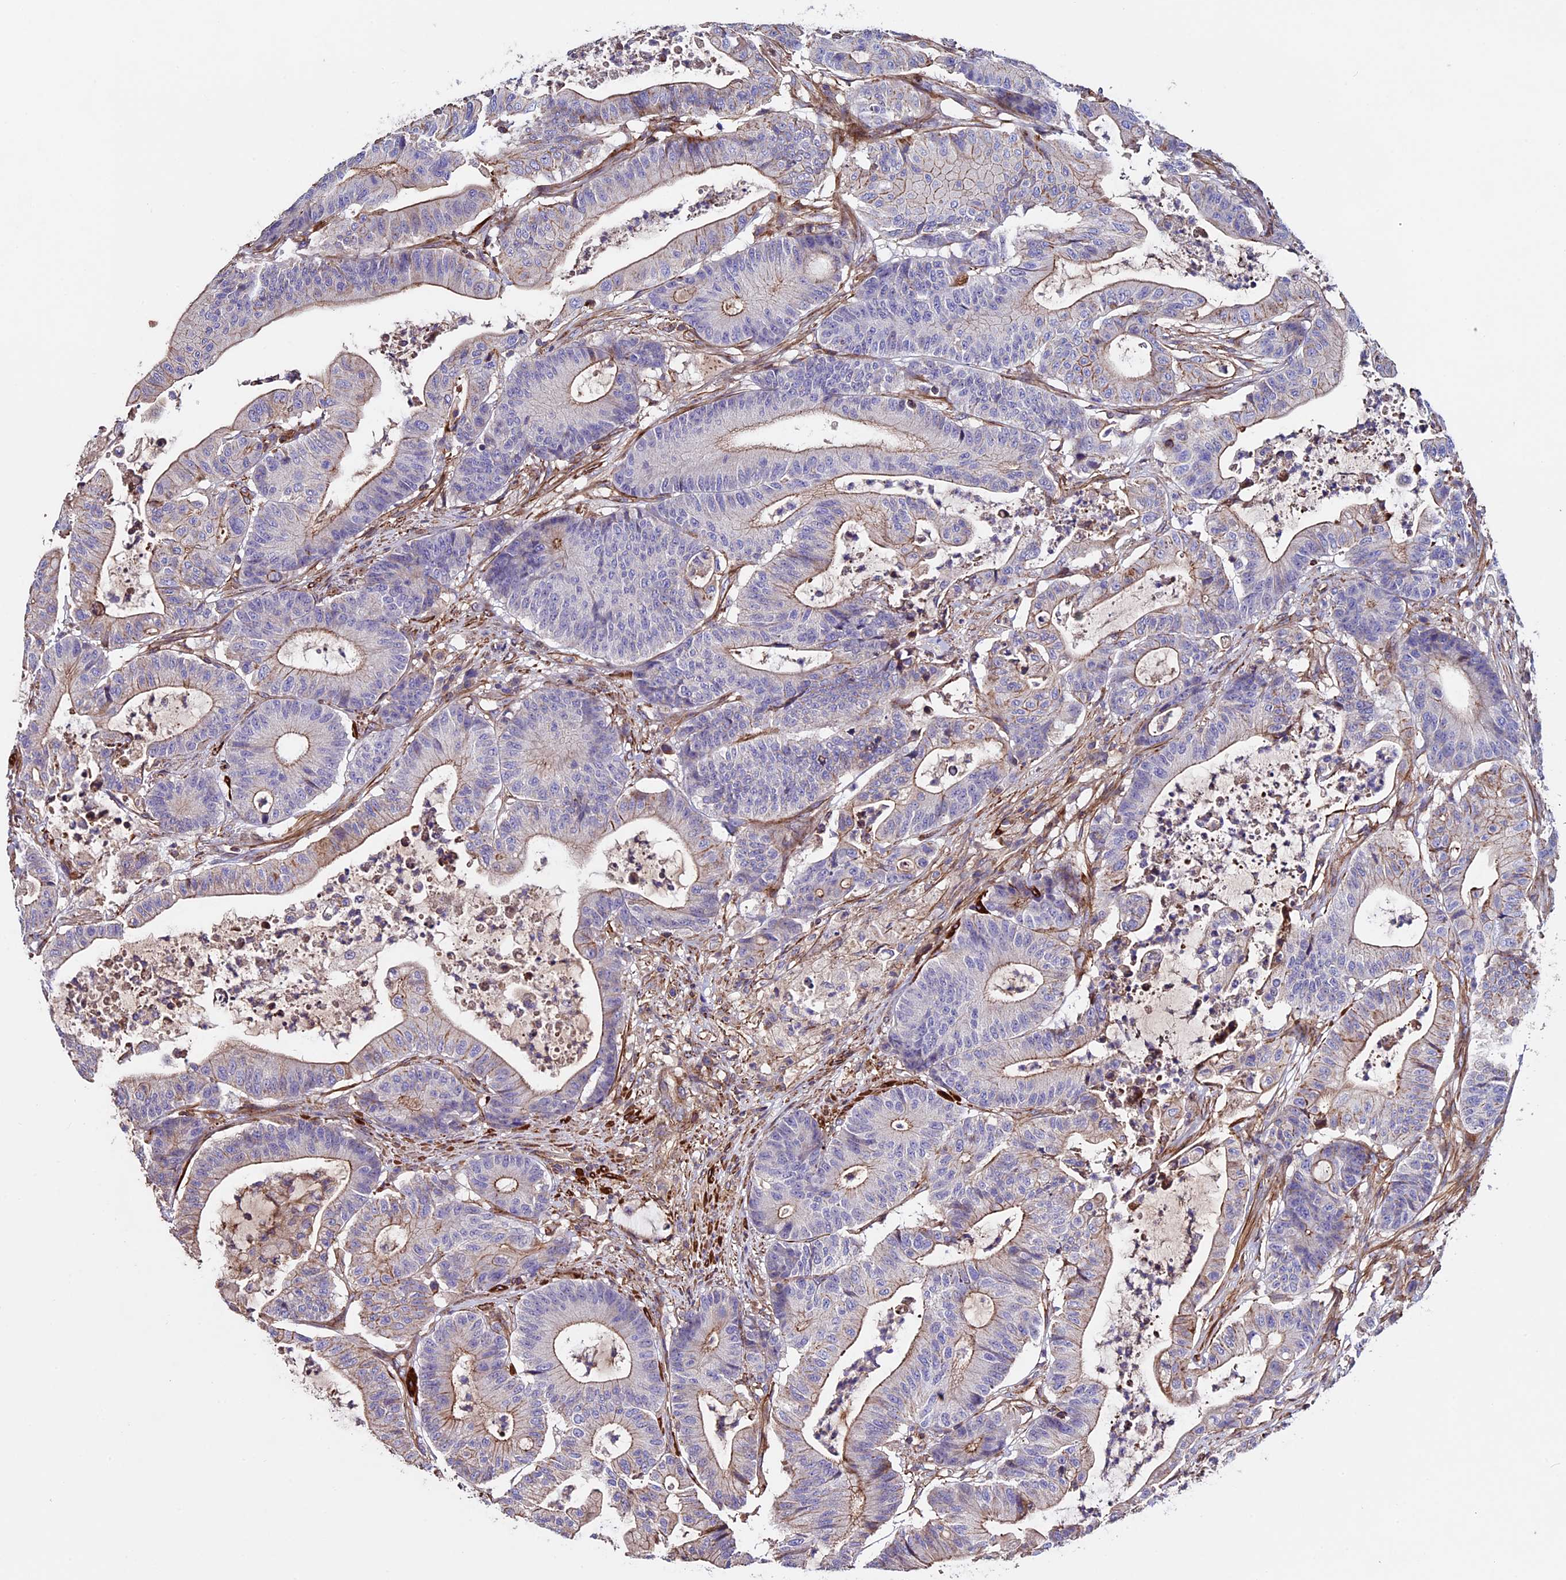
{"staining": {"intensity": "moderate", "quantity": "25%-75%", "location": "cytoplasmic/membranous"}, "tissue": "colorectal cancer", "cell_type": "Tumor cells", "image_type": "cancer", "snomed": [{"axis": "morphology", "description": "Adenocarcinoma, NOS"}, {"axis": "topography", "description": "Colon"}], "caption": "Brown immunohistochemical staining in colorectal cancer shows moderate cytoplasmic/membranous positivity in about 25%-75% of tumor cells. The protein is stained brown, and the nuclei are stained in blue (DAB (3,3'-diaminobenzidine) IHC with brightfield microscopy, high magnification).", "gene": "EVA1B", "patient": {"sex": "female", "age": 84}}